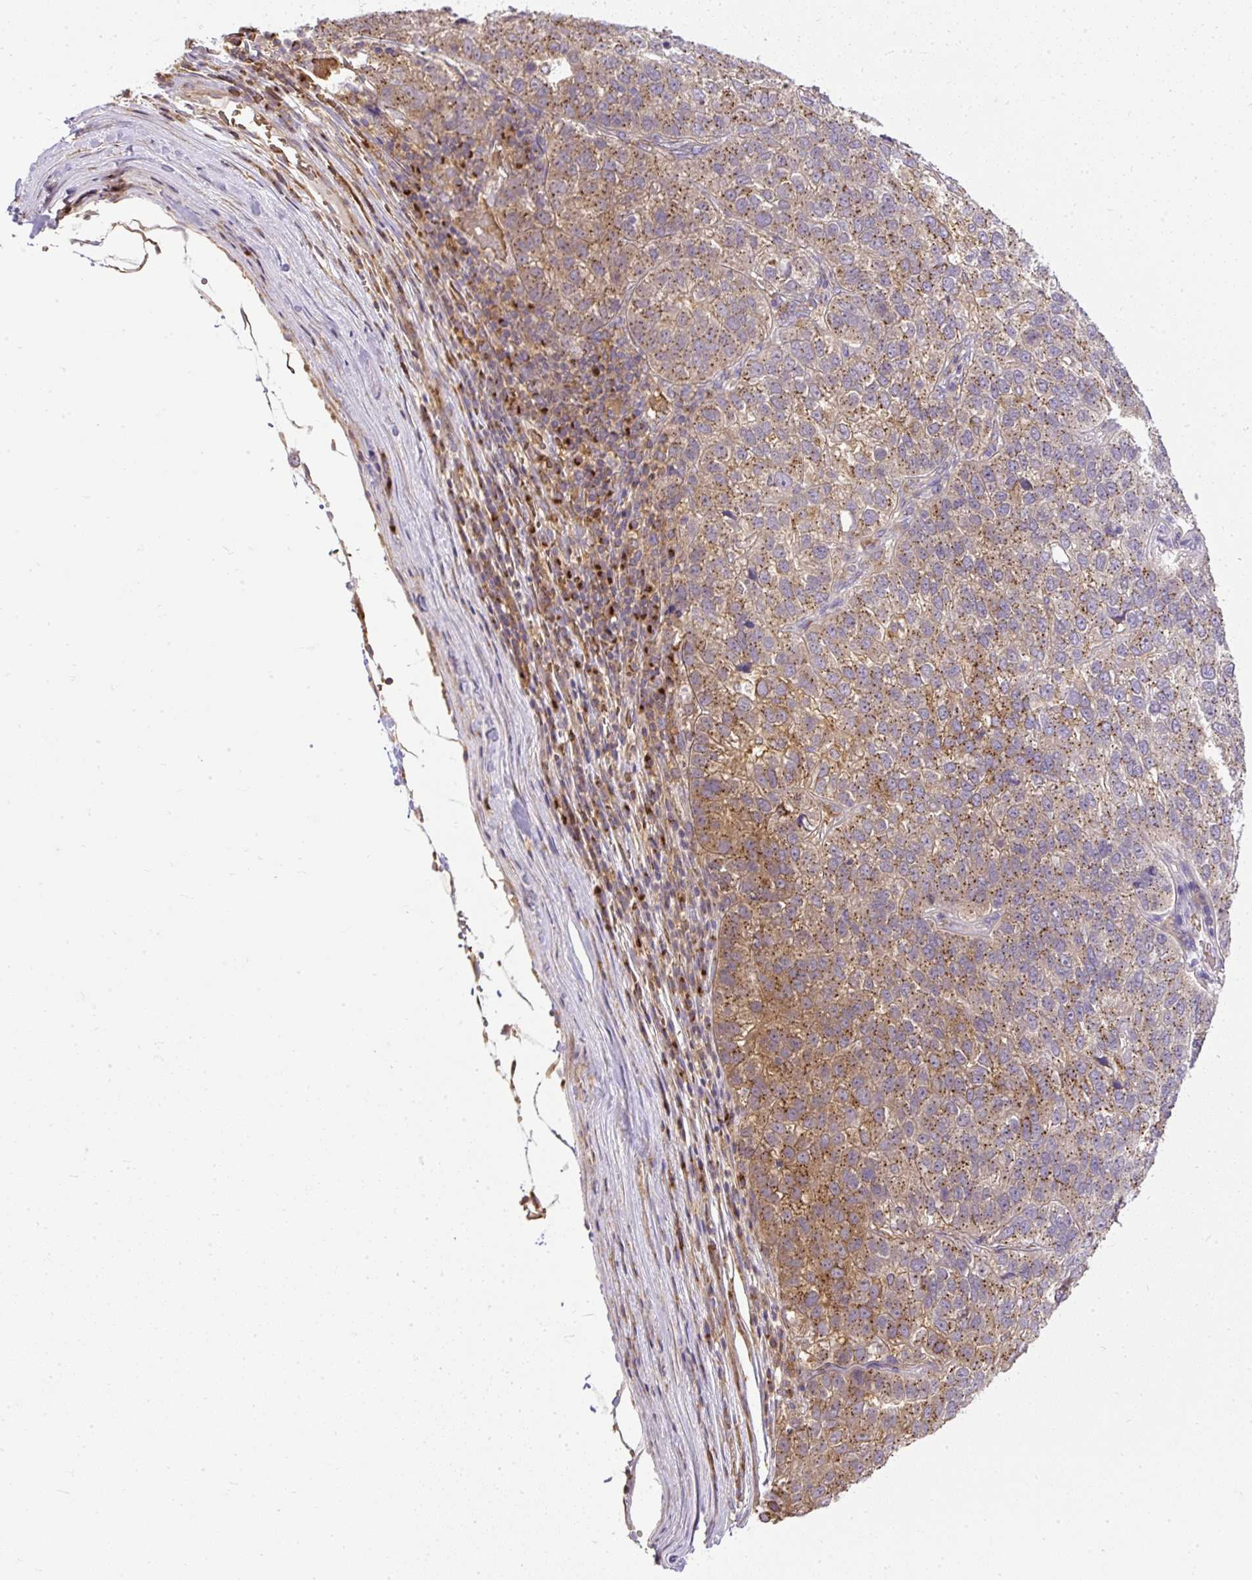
{"staining": {"intensity": "moderate", "quantity": "25%-75%", "location": "cytoplasmic/membranous"}, "tissue": "pancreatic cancer", "cell_type": "Tumor cells", "image_type": "cancer", "snomed": [{"axis": "morphology", "description": "Adenocarcinoma, NOS"}, {"axis": "topography", "description": "Pancreas"}], "caption": "A micrograph of human pancreatic cancer stained for a protein exhibits moderate cytoplasmic/membranous brown staining in tumor cells. The staining is performed using DAB (3,3'-diaminobenzidine) brown chromogen to label protein expression. The nuclei are counter-stained blue using hematoxylin.", "gene": "SMC4", "patient": {"sex": "female", "age": 61}}